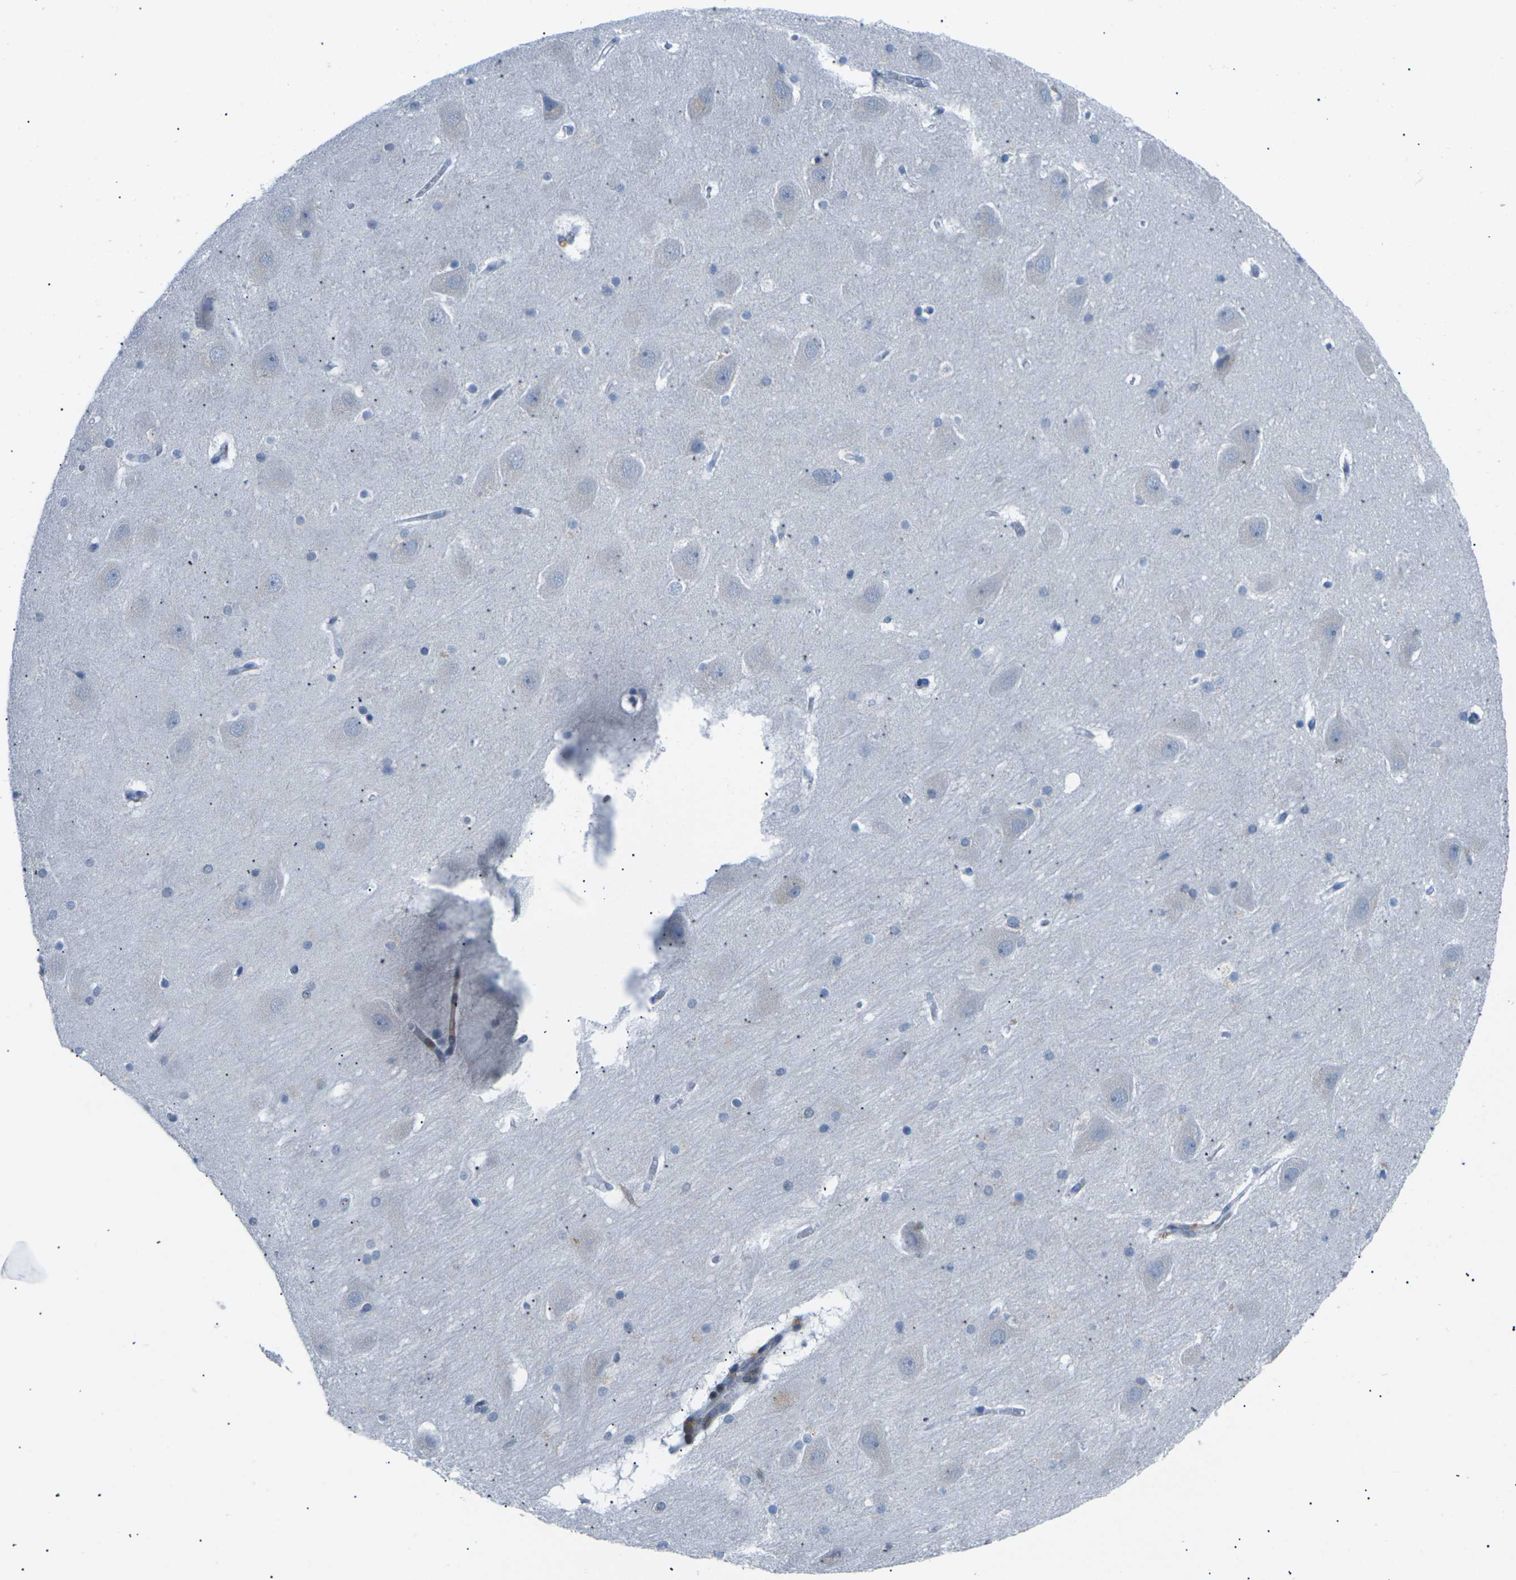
{"staining": {"intensity": "strong", "quantity": "<25%", "location": "cytoplasmic/membranous,nuclear"}, "tissue": "hippocampus", "cell_type": "Glial cells", "image_type": "normal", "snomed": [{"axis": "morphology", "description": "Normal tissue, NOS"}, {"axis": "topography", "description": "Hippocampus"}], "caption": "Immunohistochemical staining of unremarkable hippocampus shows strong cytoplasmic/membranous,nuclear protein staining in approximately <25% of glial cells.", "gene": "RPS6KA3", "patient": {"sex": "male", "age": 45}}